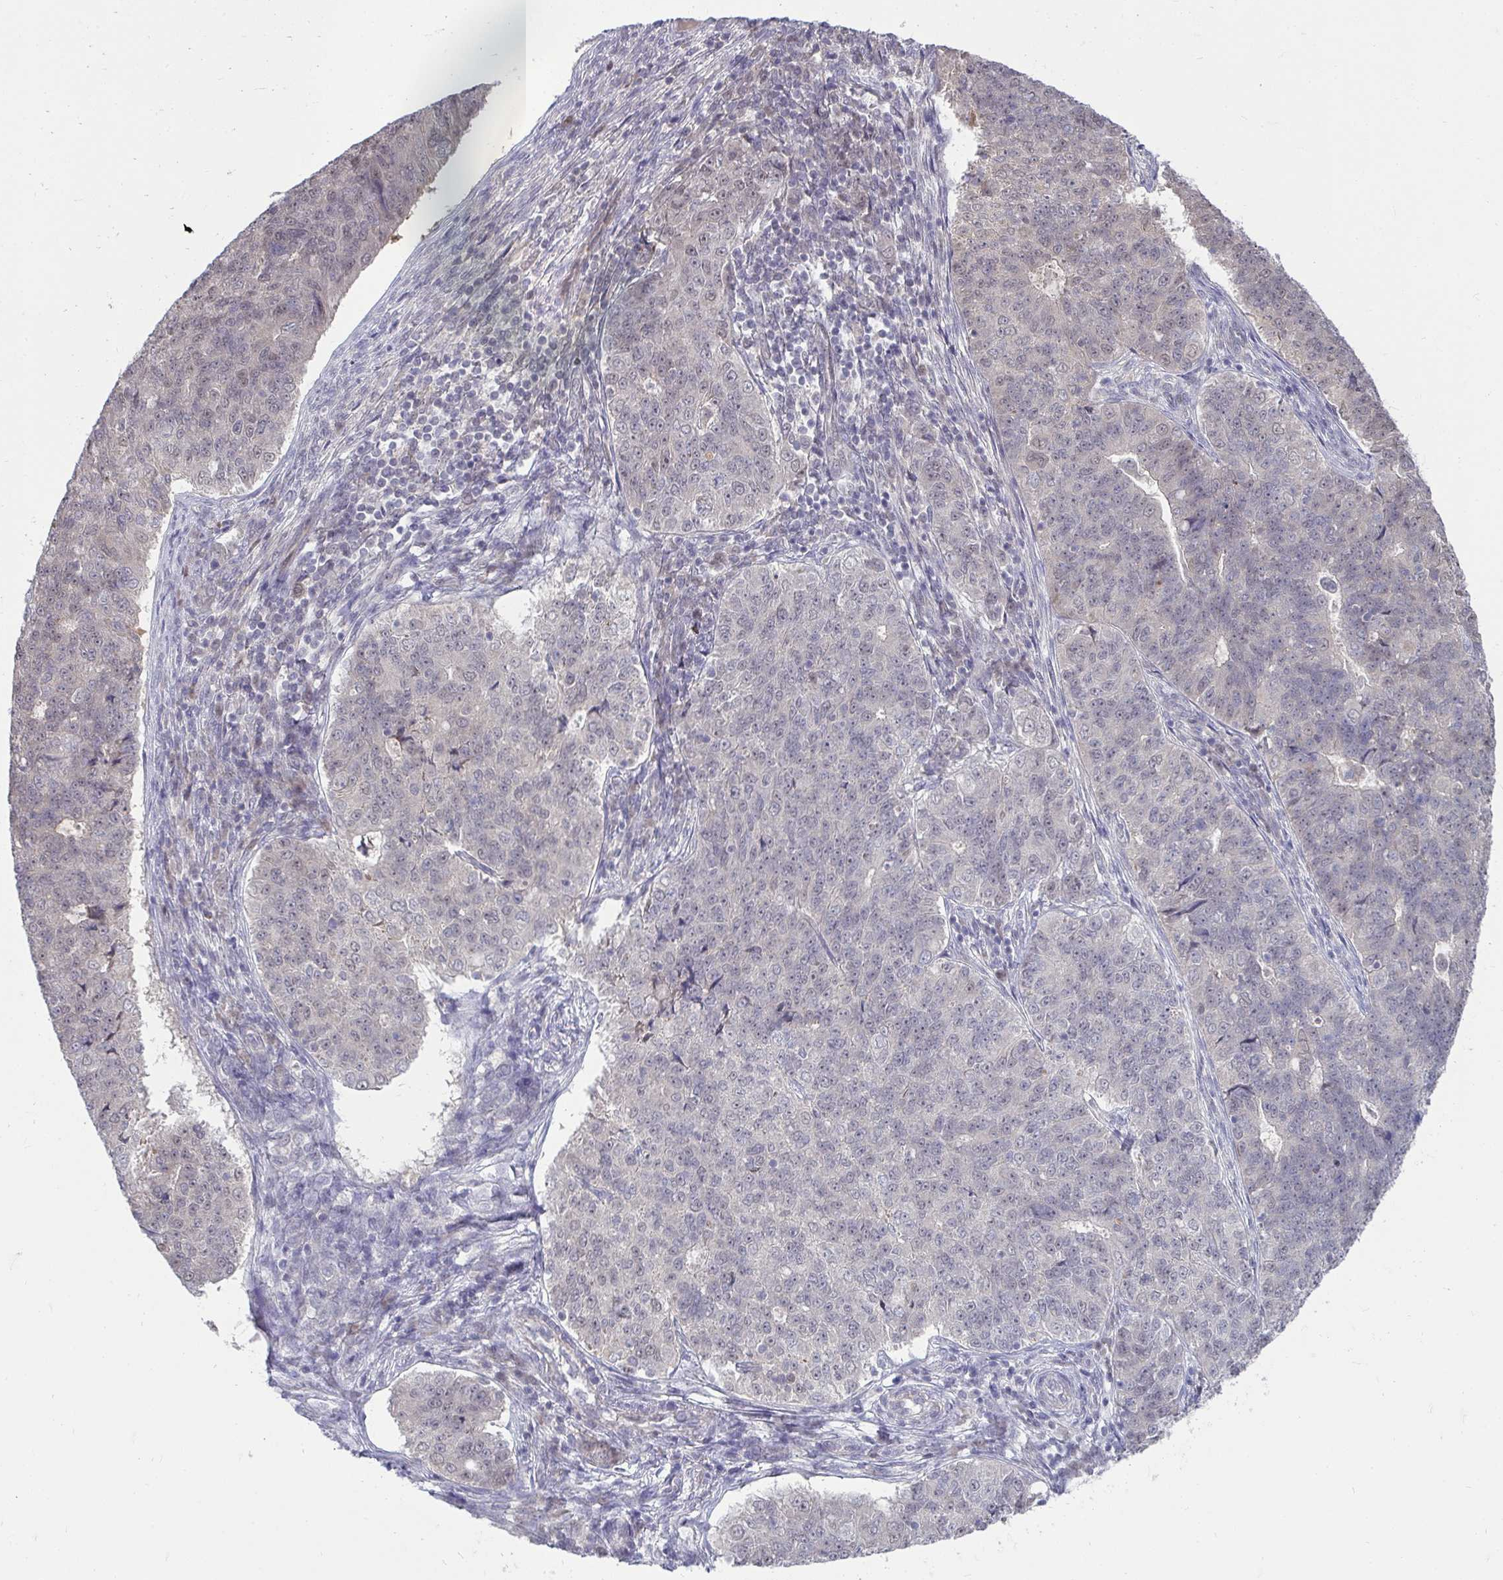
{"staining": {"intensity": "negative", "quantity": "none", "location": "none"}, "tissue": "endometrial cancer", "cell_type": "Tumor cells", "image_type": "cancer", "snomed": [{"axis": "morphology", "description": "Adenocarcinoma, NOS"}, {"axis": "topography", "description": "Endometrium"}], "caption": "A photomicrograph of human endometrial cancer (adenocarcinoma) is negative for staining in tumor cells. (Brightfield microscopy of DAB (3,3'-diaminobenzidine) immunohistochemistry at high magnification).", "gene": "MROH8", "patient": {"sex": "female", "age": 43}}